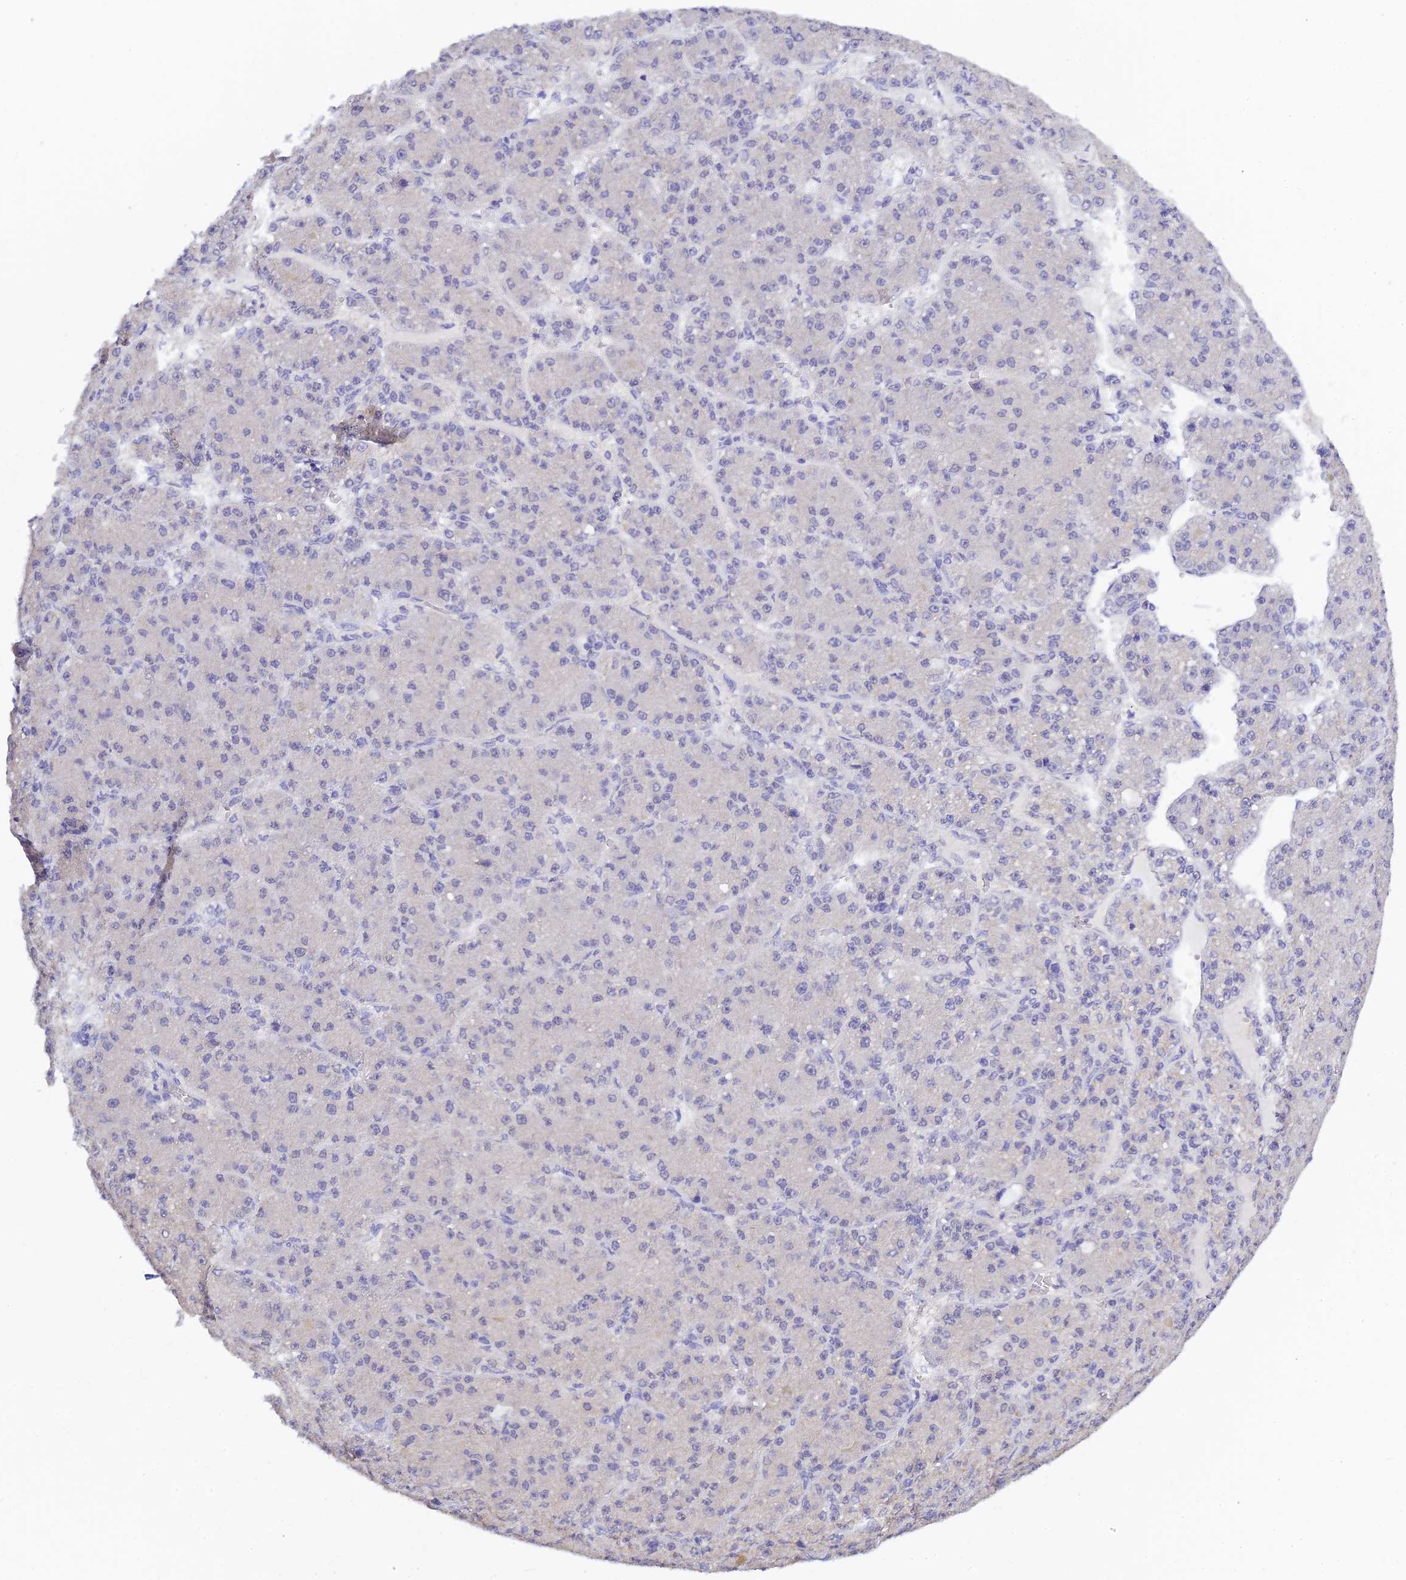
{"staining": {"intensity": "negative", "quantity": "none", "location": "none"}, "tissue": "liver cancer", "cell_type": "Tumor cells", "image_type": "cancer", "snomed": [{"axis": "morphology", "description": "Carcinoma, Hepatocellular, NOS"}, {"axis": "topography", "description": "Liver"}], "caption": "High power microscopy histopathology image of an immunohistochemistry (IHC) photomicrograph of liver hepatocellular carcinoma, revealing no significant positivity in tumor cells. Nuclei are stained in blue.", "gene": "HOXB1", "patient": {"sex": "male", "age": 67}}